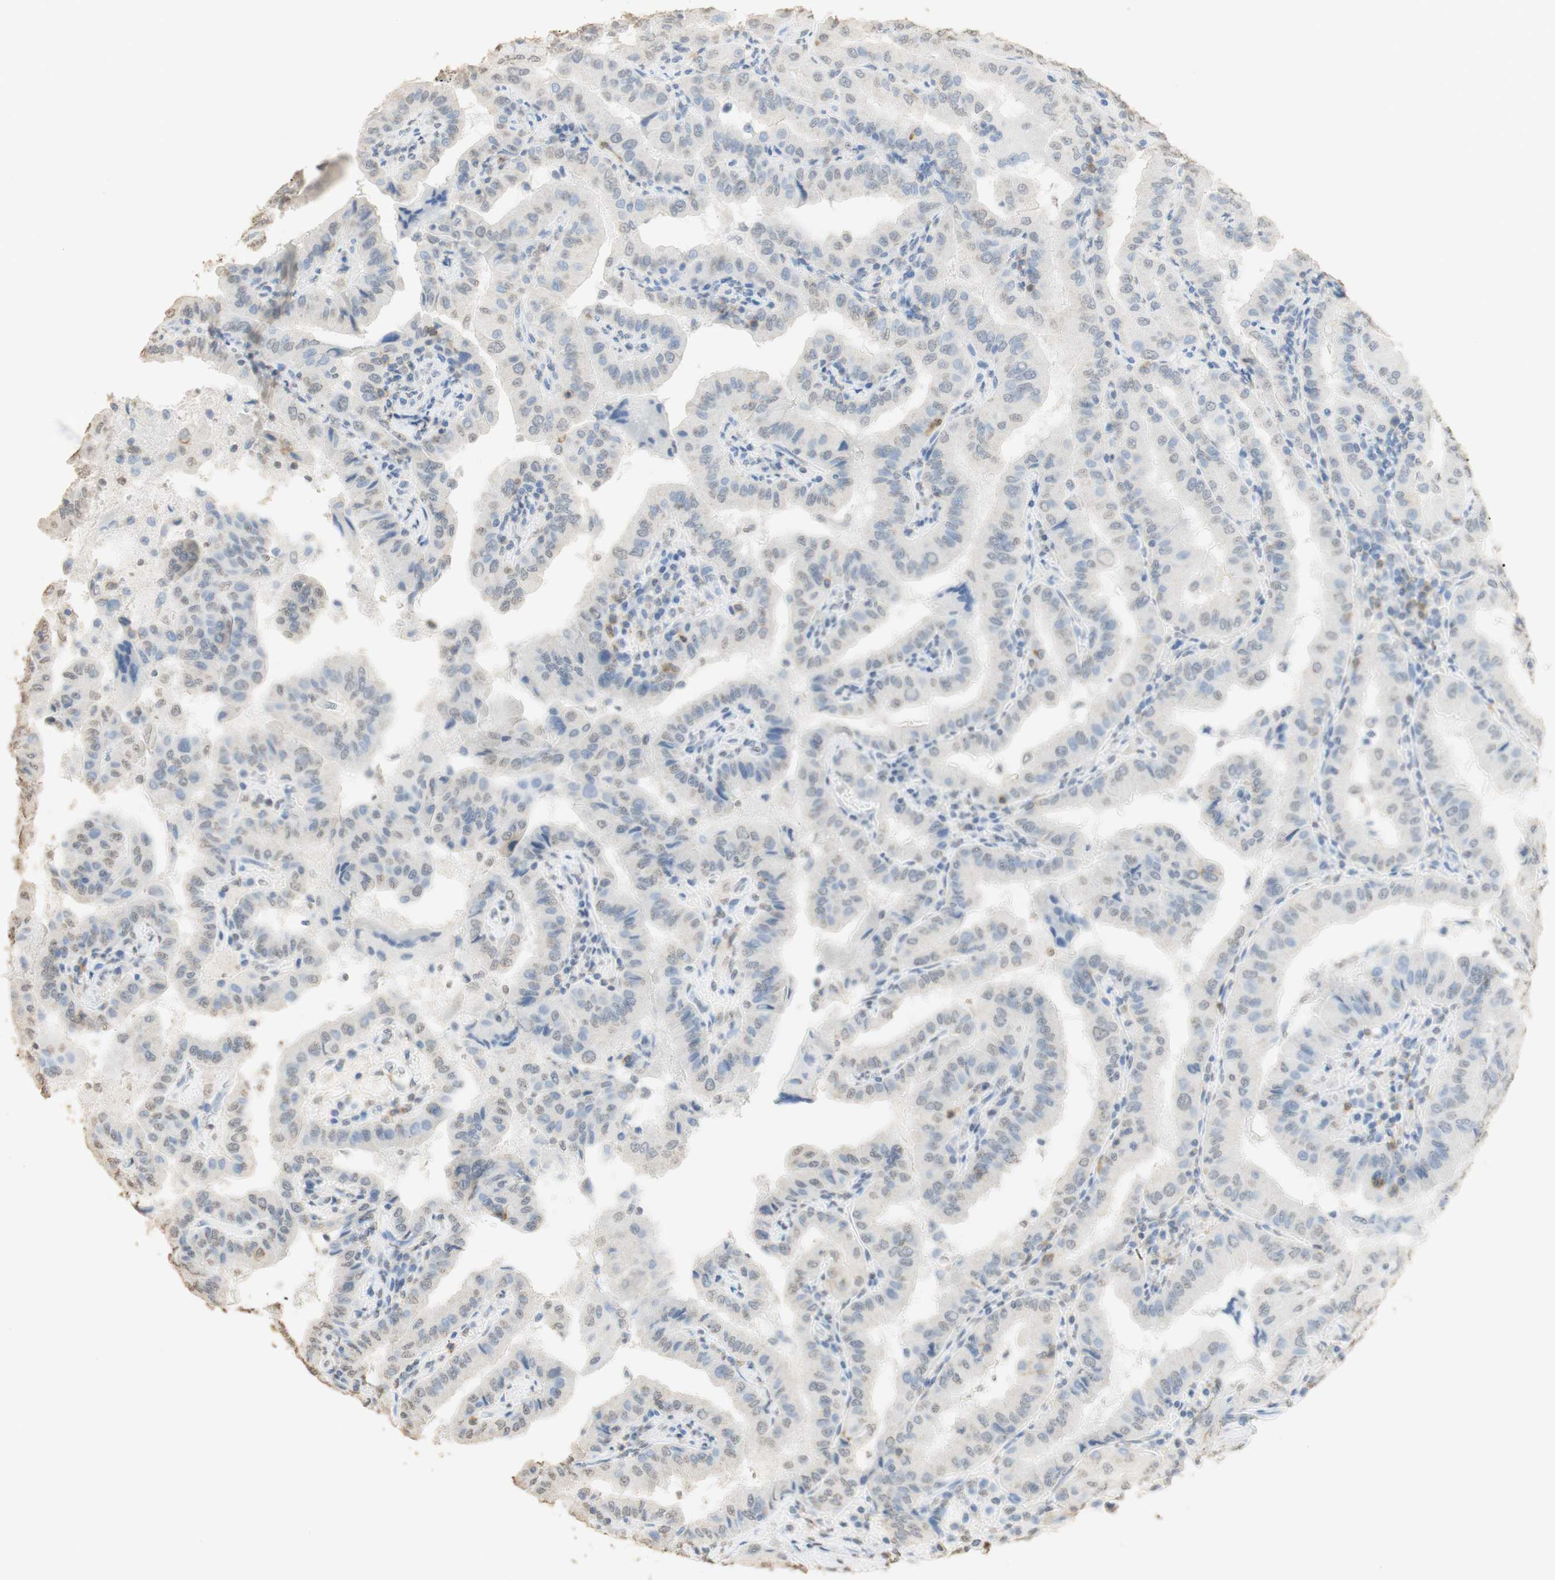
{"staining": {"intensity": "weak", "quantity": "25%-75%", "location": "cytoplasmic/membranous,nuclear"}, "tissue": "thyroid cancer", "cell_type": "Tumor cells", "image_type": "cancer", "snomed": [{"axis": "morphology", "description": "Papillary adenocarcinoma, NOS"}, {"axis": "topography", "description": "Thyroid gland"}], "caption": "Human thyroid cancer stained with a protein marker reveals weak staining in tumor cells.", "gene": "L1CAM", "patient": {"sex": "male", "age": 33}}